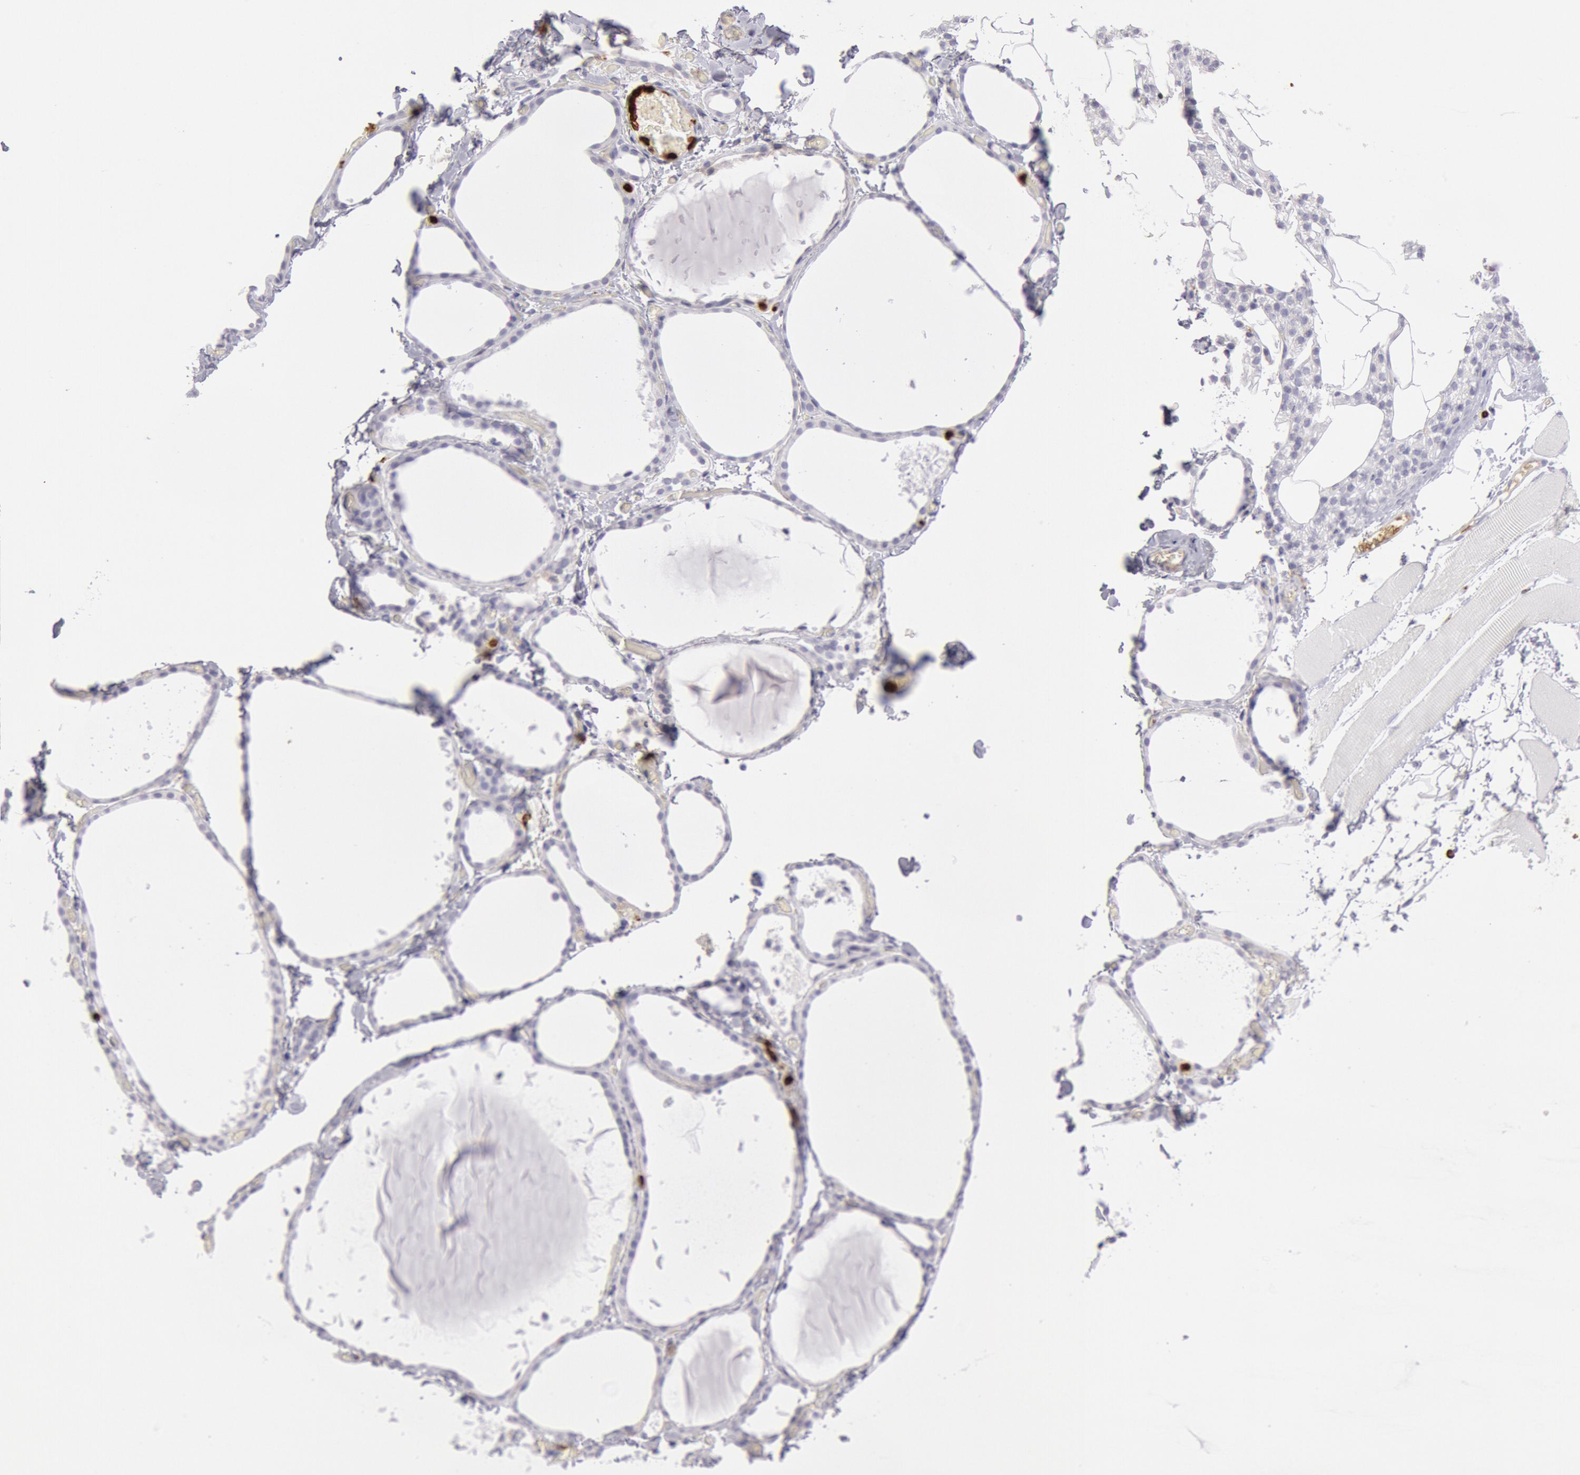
{"staining": {"intensity": "negative", "quantity": "none", "location": "none"}, "tissue": "thyroid gland", "cell_type": "Glandular cells", "image_type": "normal", "snomed": [{"axis": "morphology", "description": "Normal tissue, NOS"}, {"axis": "topography", "description": "Thyroid gland"}], "caption": "Human thyroid gland stained for a protein using IHC exhibits no positivity in glandular cells.", "gene": "FCN1", "patient": {"sex": "female", "age": 22}}